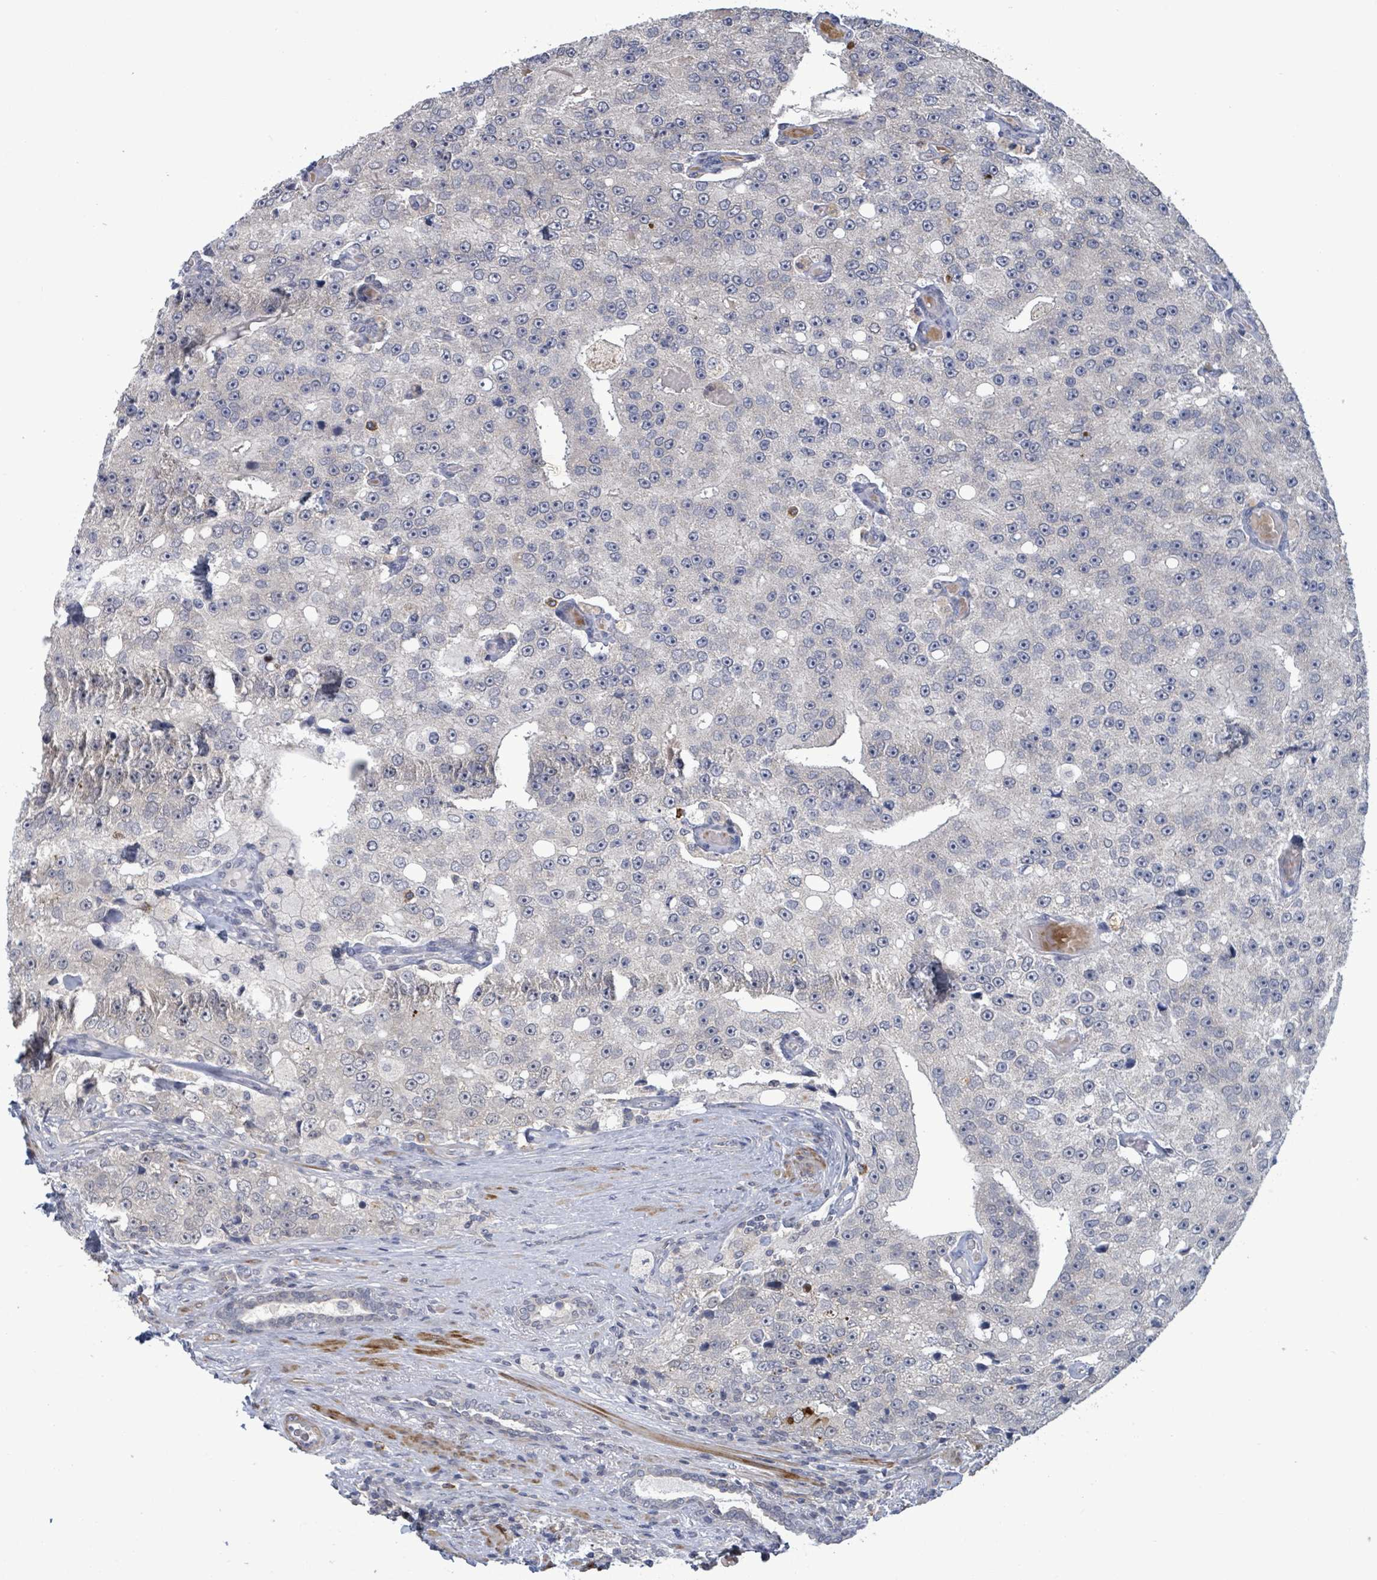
{"staining": {"intensity": "negative", "quantity": "none", "location": "none"}, "tissue": "prostate cancer", "cell_type": "Tumor cells", "image_type": "cancer", "snomed": [{"axis": "morphology", "description": "Adenocarcinoma, High grade"}, {"axis": "topography", "description": "Prostate"}], "caption": "The histopathology image shows no staining of tumor cells in prostate high-grade adenocarcinoma.", "gene": "AMMECR1", "patient": {"sex": "male", "age": 70}}